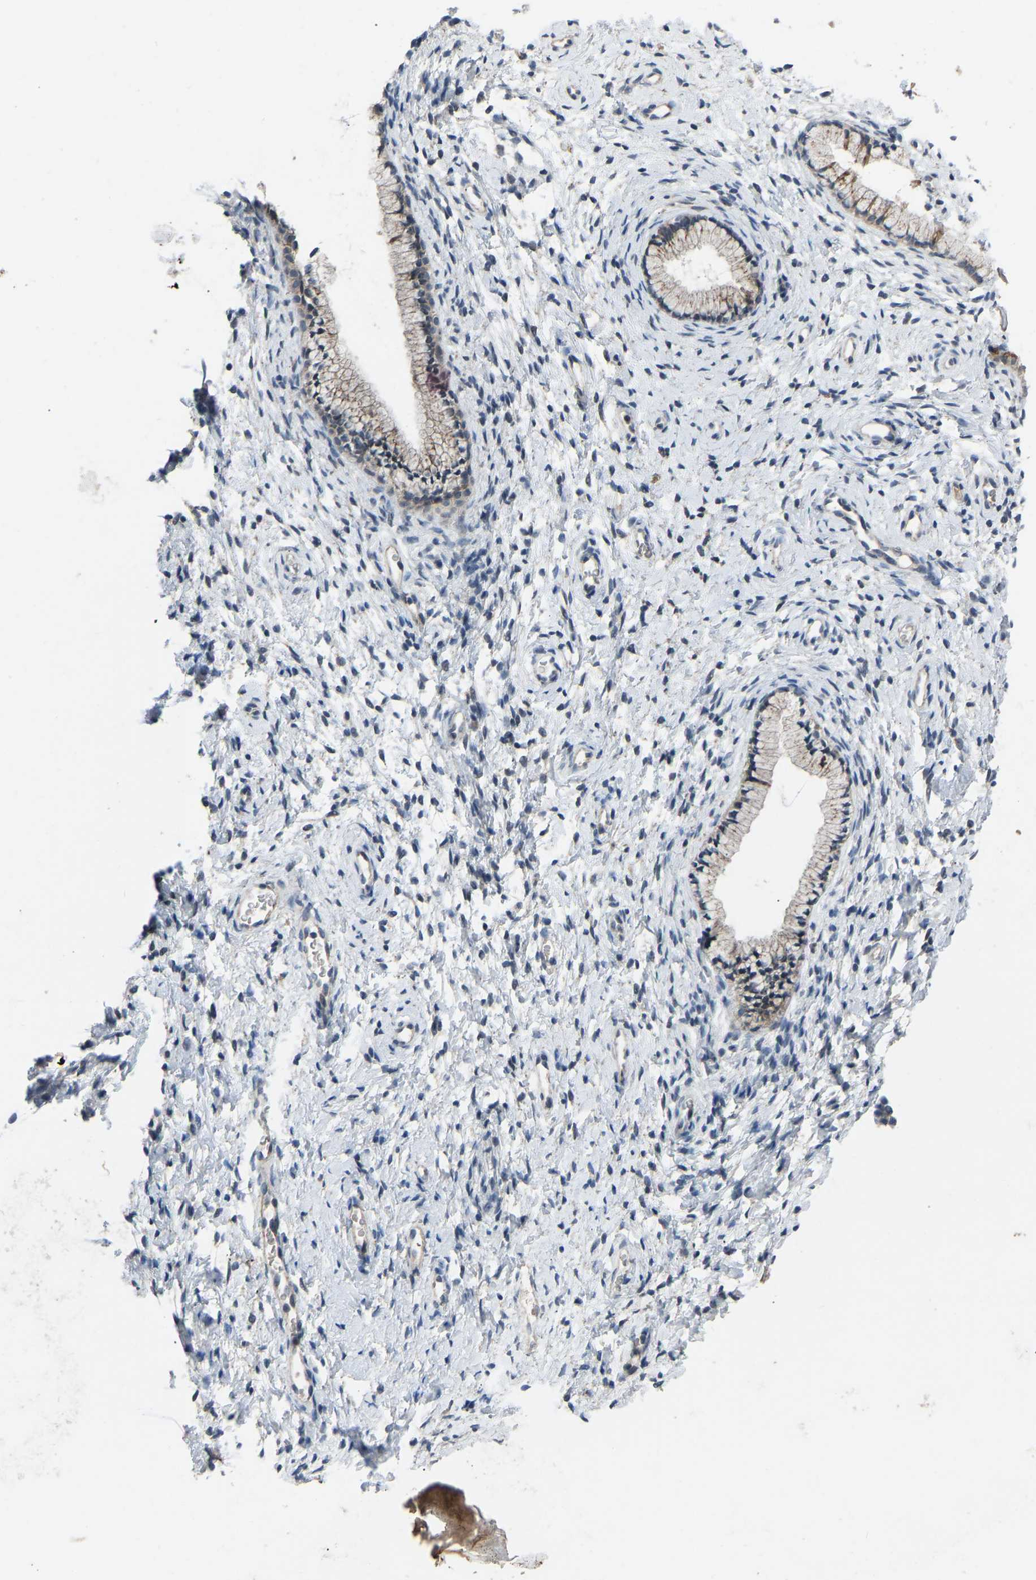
{"staining": {"intensity": "moderate", "quantity": "<25%", "location": "cytoplasmic/membranous"}, "tissue": "cervix", "cell_type": "Glandular cells", "image_type": "normal", "snomed": [{"axis": "morphology", "description": "Normal tissue, NOS"}, {"axis": "topography", "description": "Cervix"}], "caption": "IHC photomicrograph of benign human cervix stained for a protein (brown), which demonstrates low levels of moderate cytoplasmic/membranous staining in about <25% of glandular cells.", "gene": "CDK2AP1", "patient": {"sex": "female", "age": 72}}